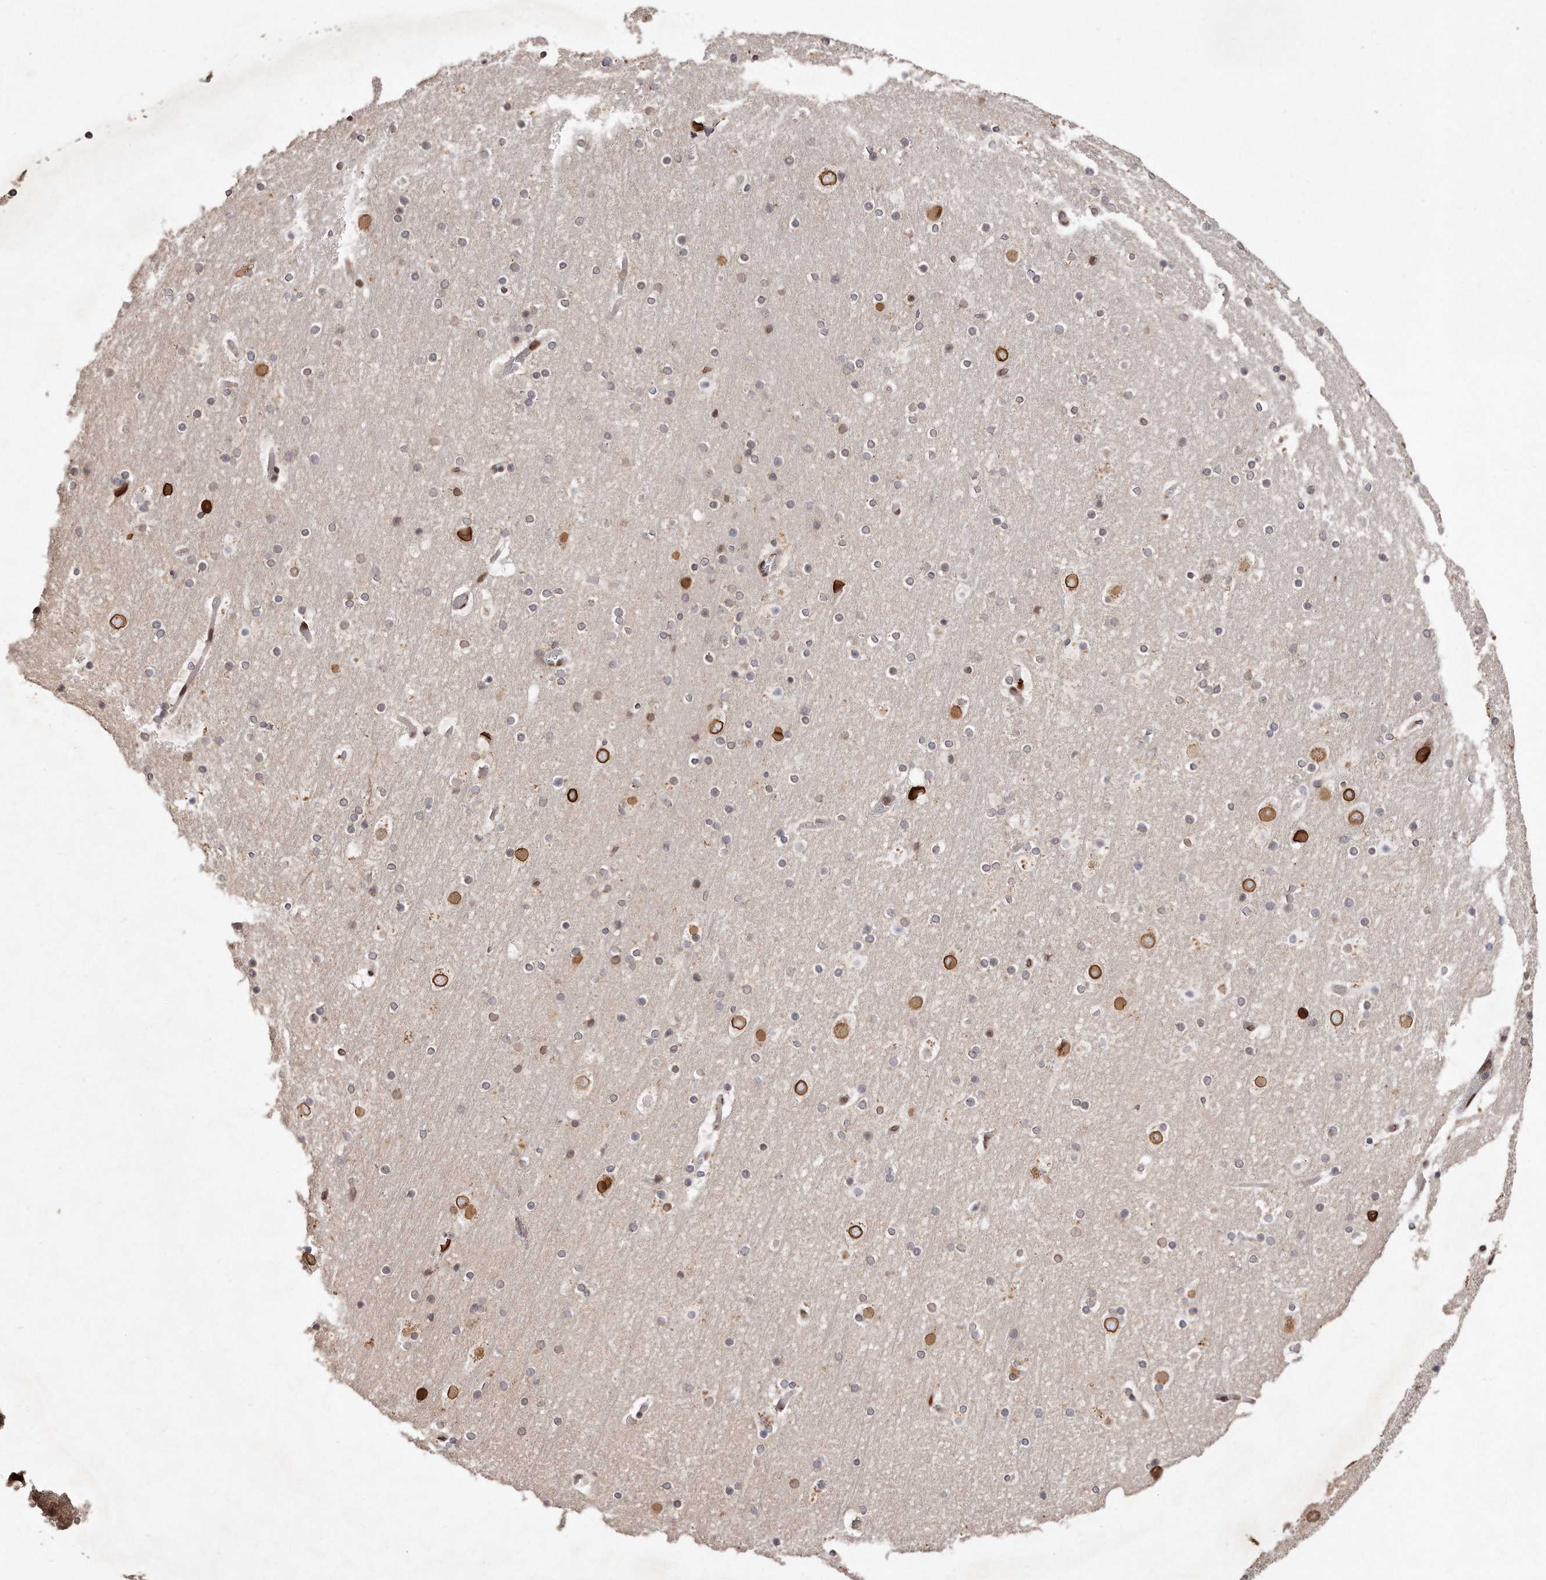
{"staining": {"intensity": "moderate", "quantity": ">75%", "location": "nuclear"}, "tissue": "cerebral cortex", "cell_type": "Endothelial cells", "image_type": "normal", "snomed": [{"axis": "morphology", "description": "Normal tissue, NOS"}, {"axis": "topography", "description": "Cerebral cortex"}], "caption": "Benign cerebral cortex displays moderate nuclear staining in about >75% of endothelial cells, visualized by immunohistochemistry. The staining was performed using DAB (3,3'-diaminobenzidine), with brown indicating positive protein expression. Nuclei are stained blue with hematoxylin.", "gene": "HASPIN", "patient": {"sex": "male", "age": 57}}